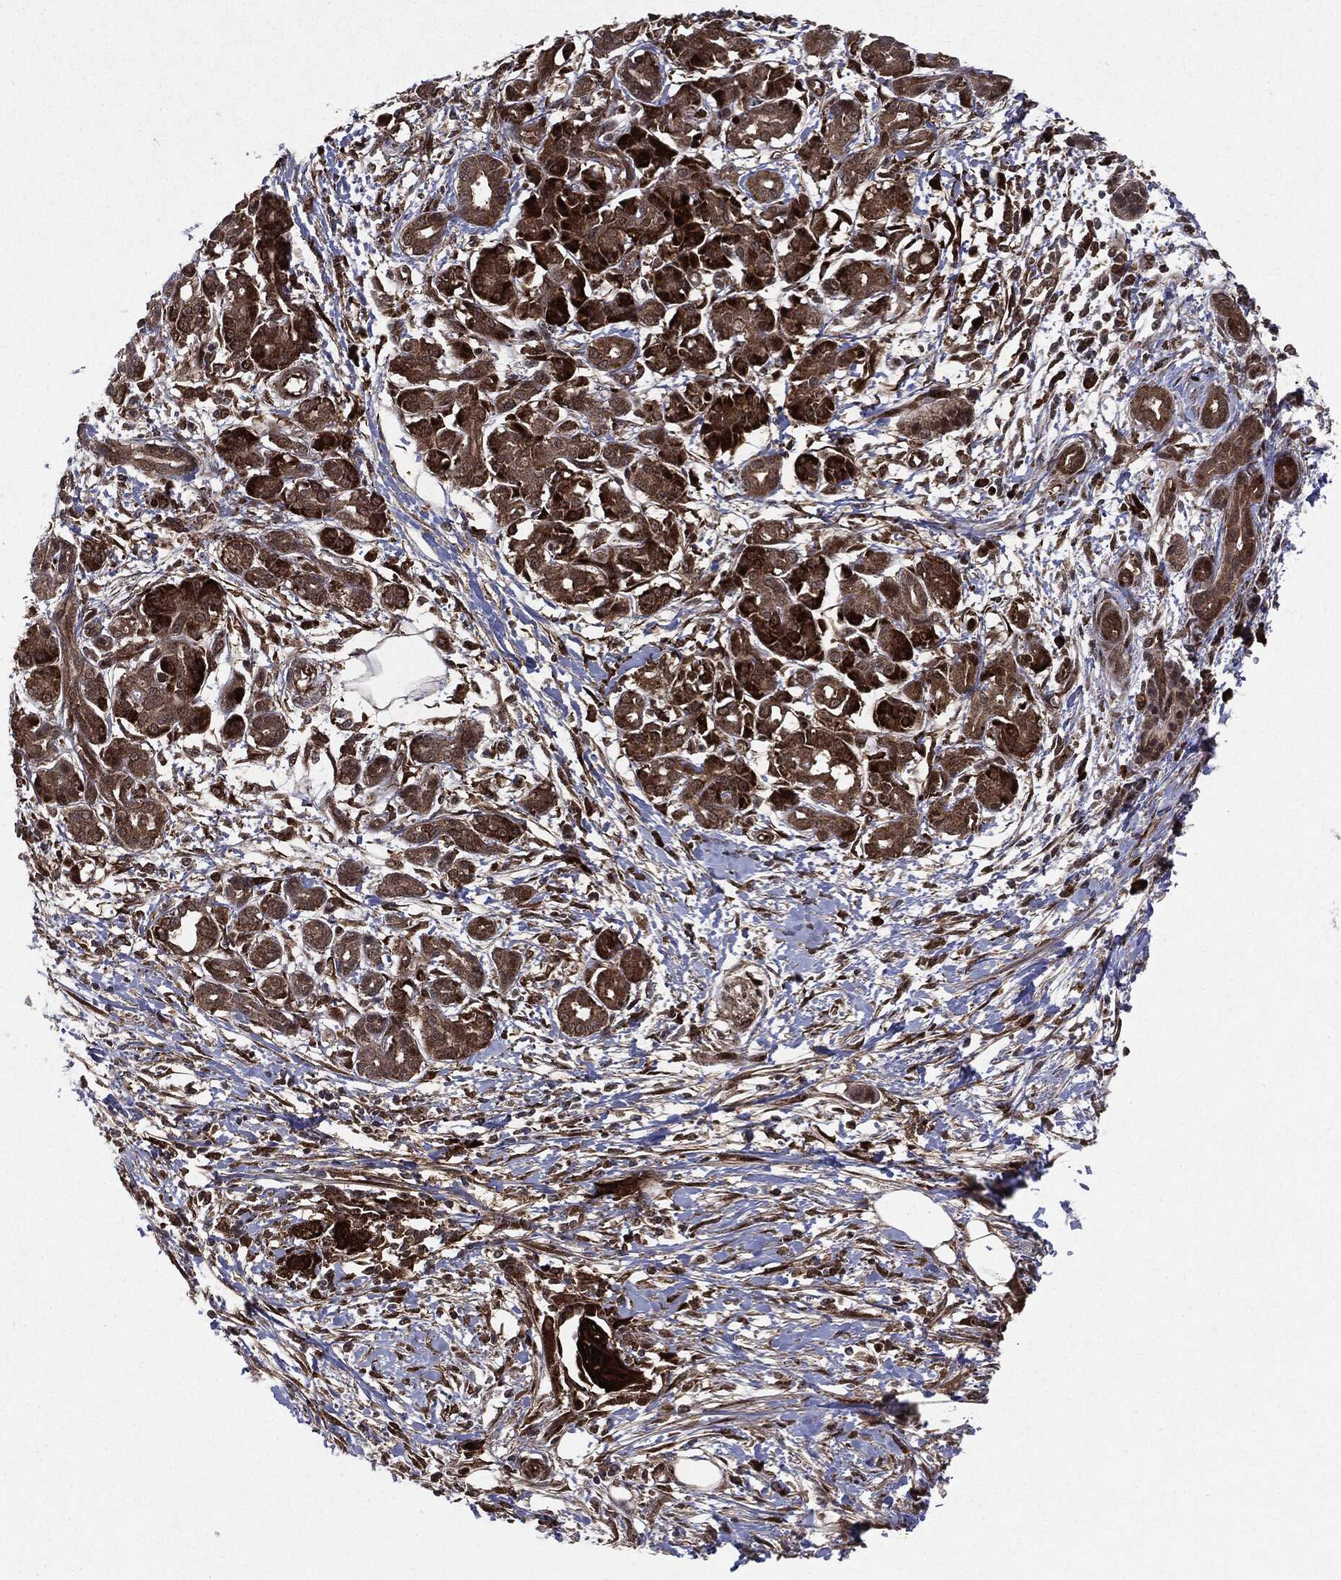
{"staining": {"intensity": "moderate", "quantity": ">75%", "location": "cytoplasmic/membranous"}, "tissue": "pancreatic cancer", "cell_type": "Tumor cells", "image_type": "cancer", "snomed": [{"axis": "morphology", "description": "Adenocarcinoma, NOS"}, {"axis": "topography", "description": "Pancreas"}], "caption": "Moderate cytoplasmic/membranous positivity for a protein is seen in approximately >75% of tumor cells of pancreatic cancer (adenocarcinoma) using immunohistochemistry.", "gene": "OTUB1", "patient": {"sex": "male", "age": 72}}